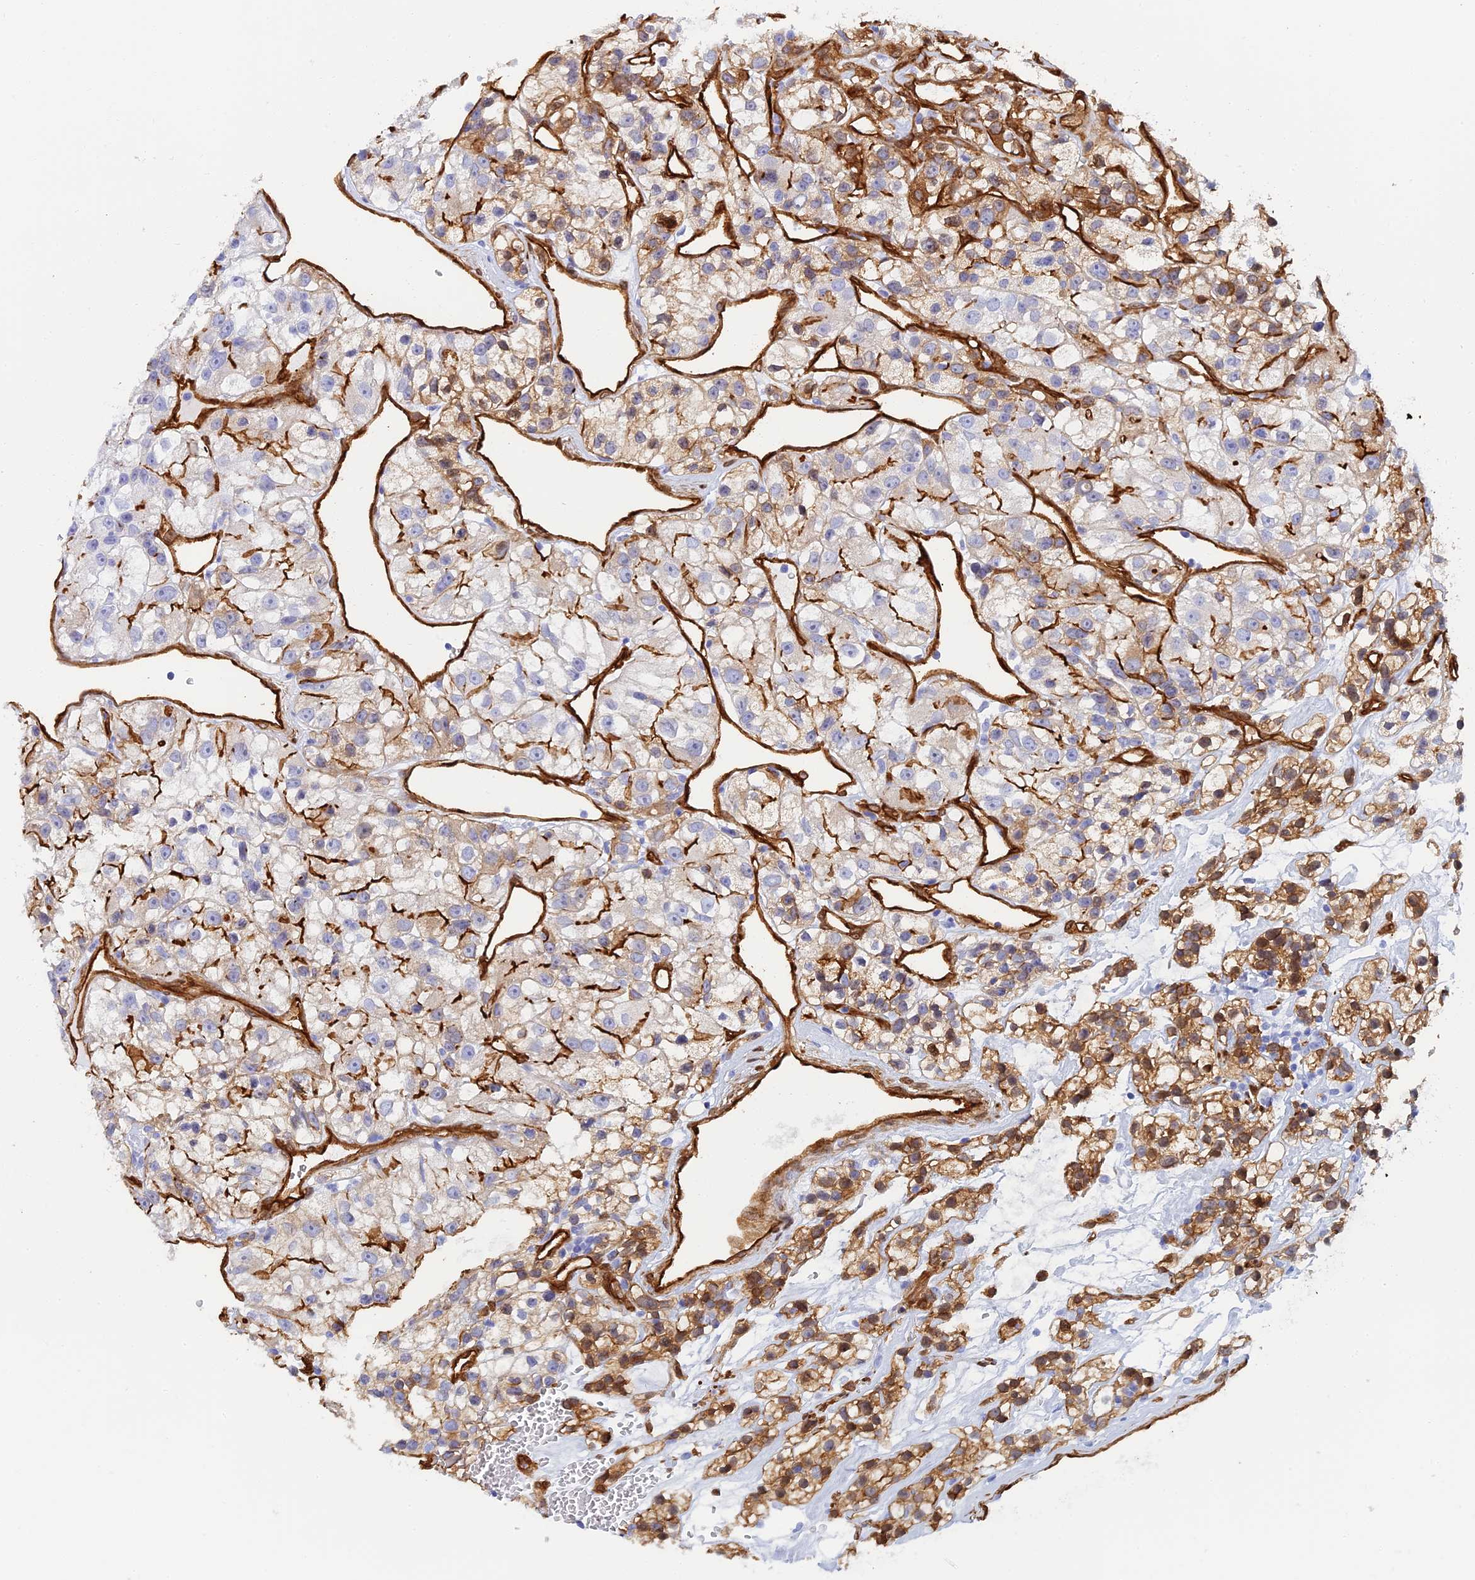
{"staining": {"intensity": "moderate", "quantity": "25%-75%", "location": "cytoplasmic/membranous"}, "tissue": "renal cancer", "cell_type": "Tumor cells", "image_type": "cancer", "snomed": [{"axis": "morphology", "description": "Adenocarcinoma, NOS"}, {"axis": "topography", "description": "Kidney"}], "caption": "There is medium levels of moderate cytoplasmic/membranous expression in tumor cells of renal cancer (adenocarcinoma), as demonstrated by immunohistochemical staining (brown color).", "gene": "CRIP2", "patient": {"sex": "female", "age": 57}}